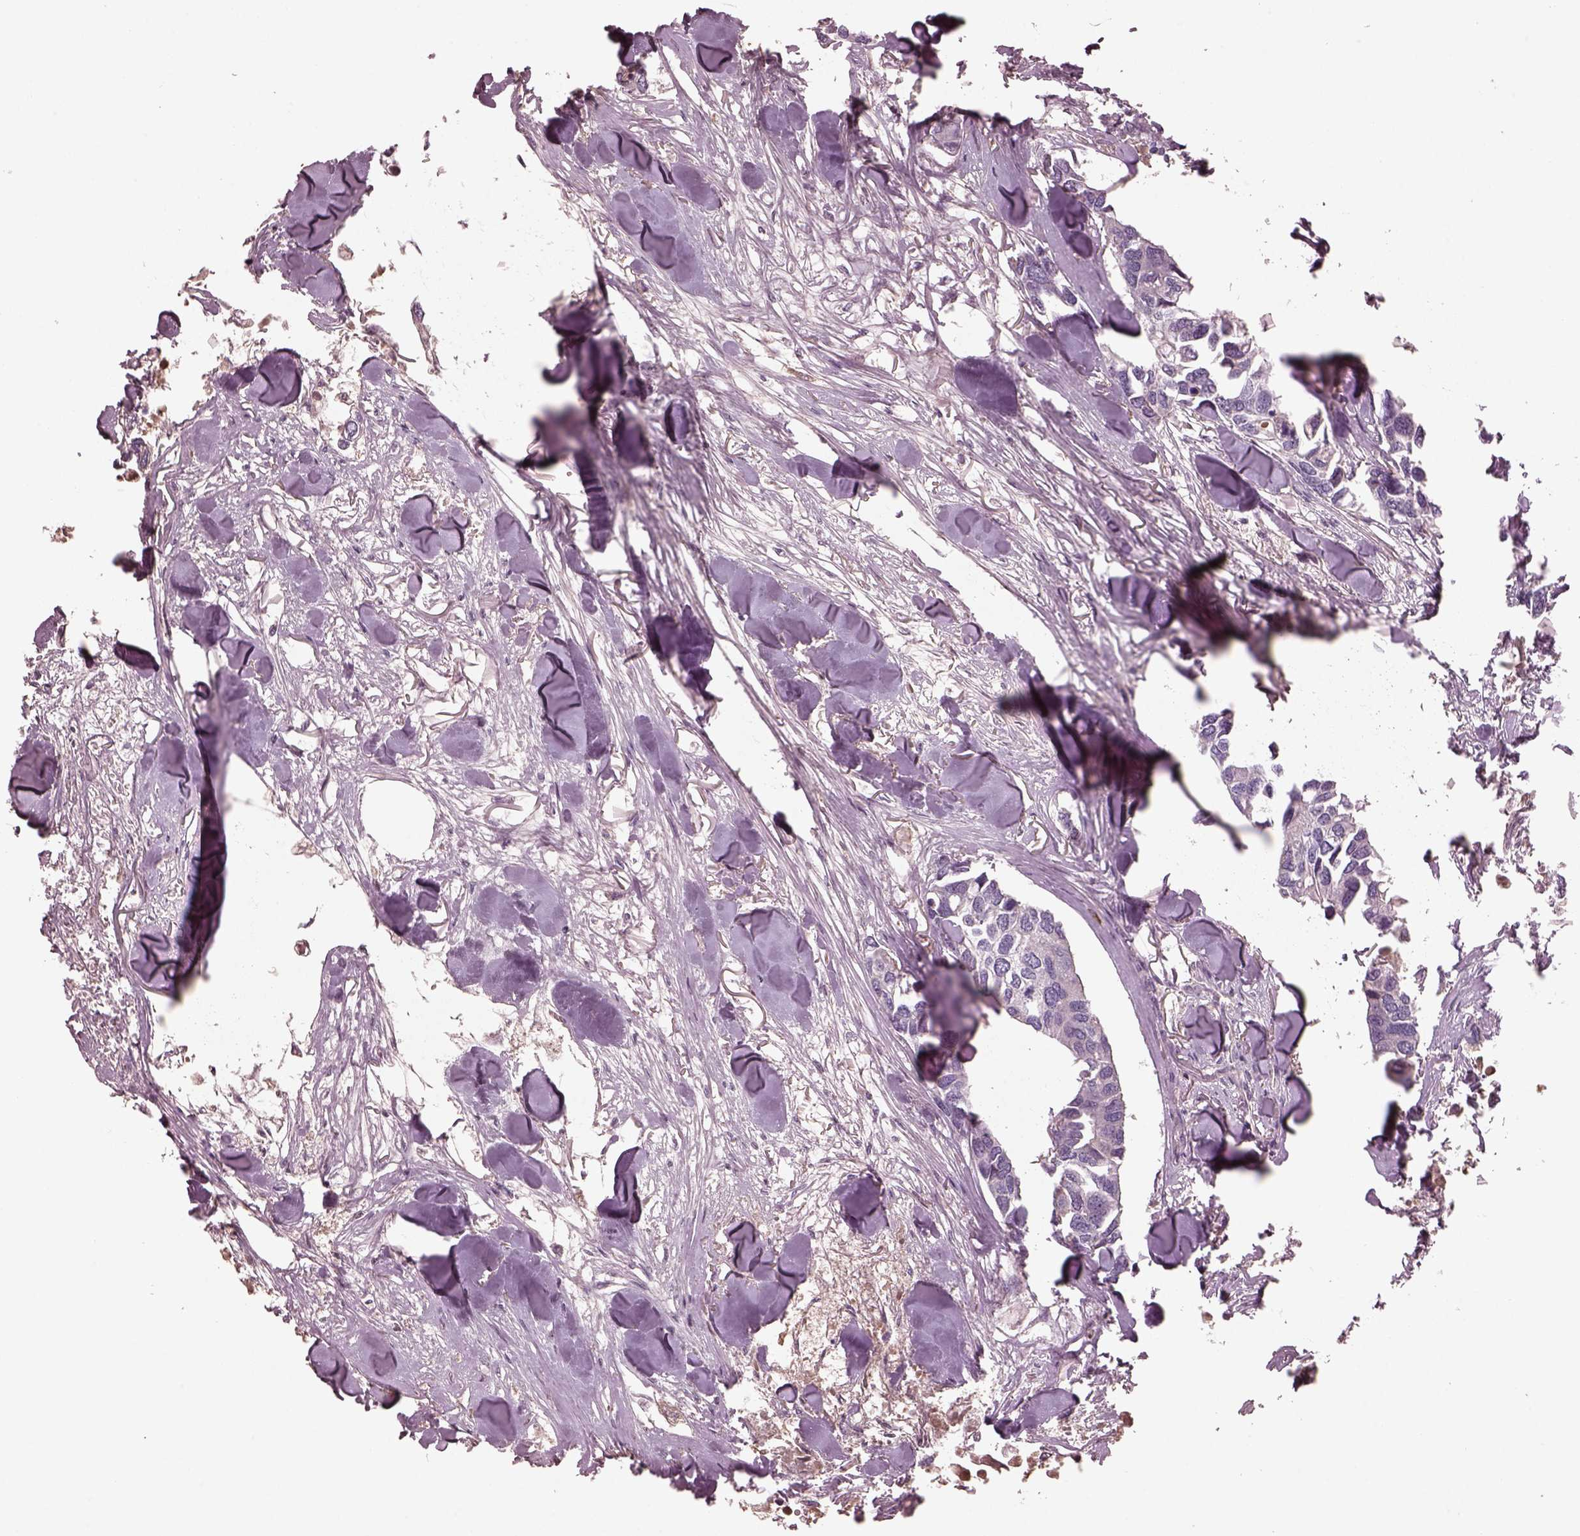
{"staining": {"intensity": "negative", "quantity": "none", "location": "none"}, "tissue": "breast cancer", "cell_type": "Tumor cells", "image_type": "cancer", "snomed": [{"axis": "morphology", "description": "Duct carcinoma"}, {"axis": "topography", "description": "Breast"}], "caption": "DAB (3,3'-diaminobenzidine) immunohistochemical staining of breast invasive ductal carcinoma shows no significant expression in tumor cells.", "gene": "PTX4", "patient": {"sex": "female", "age": 83}}